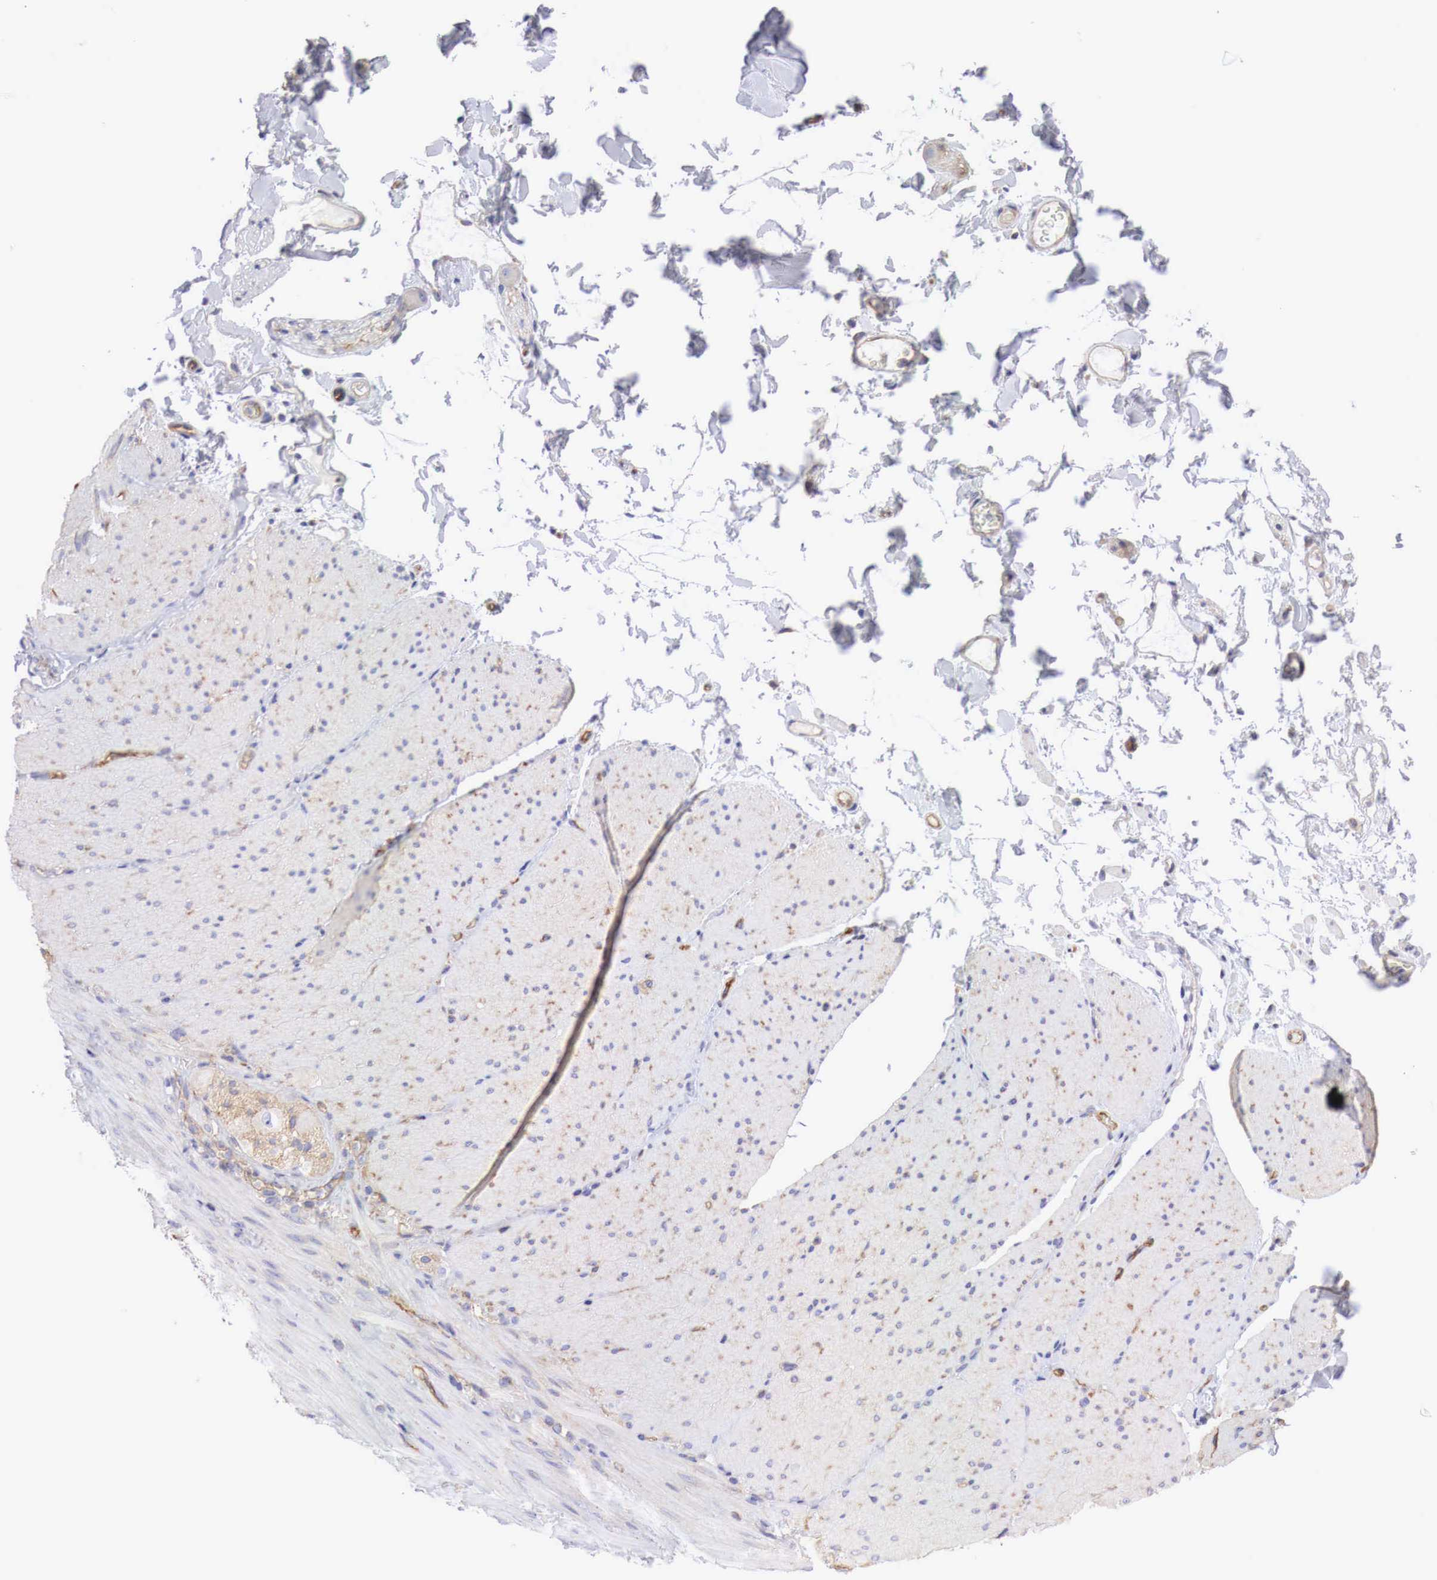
{"staining": {"intensity": "negative", "quantity": "none", "location": "none"}, "tissue": "adipose tissue", "cell_type": "Adipocytes", "image_type": "normal", "snomed": [{"axis": "morphology", "description": "Normal tissue, NOS"}, {"axis": "topography", "description": "Duodenum"}], "caption": "Adipocytes are negative for protein expression in benign human adipose tissue. The staining is performed using DAB (3,3'-diaminobenzidine) brown chromogen with nuclei counter-stained in using hematoxylin.", "gene": "MSN", "patient": {"sex": "male", "age": 63}}